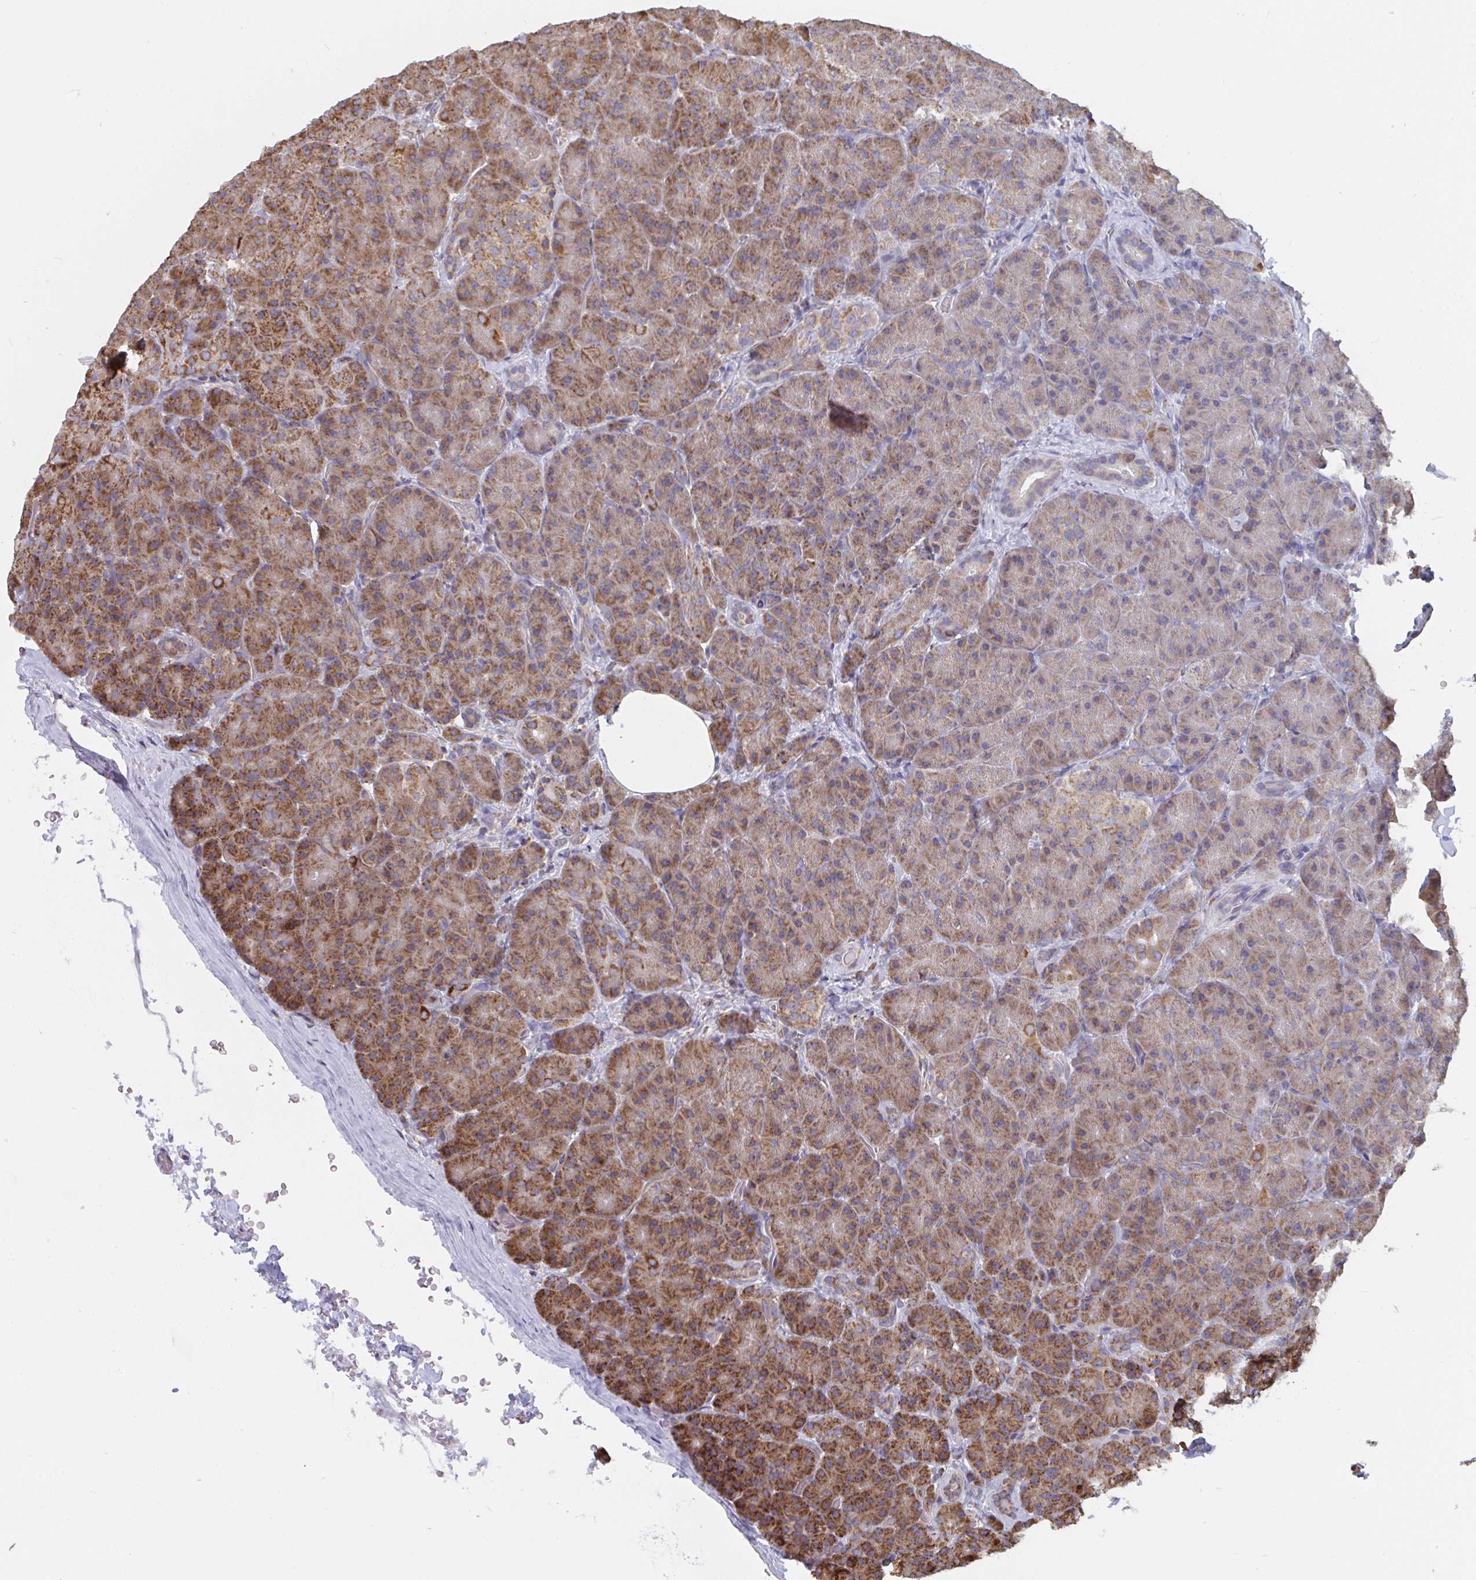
{"staining": {"intensity": "moderate", "quantity": ">75%", "location": "cytoplasmic/membranous"}, "tissue": "pancreas", "cell_type": "Exocrine glandular cells", "image_type": "normal", "snomed": [{"axis": "morphology", "description": "Normal tissue, NOS"}, {"axis": "topography", "description": "Pancreas"}], "caption": "The histopathology image displays immunohistochemical staining of benign pancreas. There is moderate cytoplasmic/membranous staining is identified in approximately >75% of exocrine glandular cells. (brown staining indicates protein expression, while blue staining denotes nuclei).", "gene": "ELAVL1", "patient": {"sex": "male", "age": 57}}